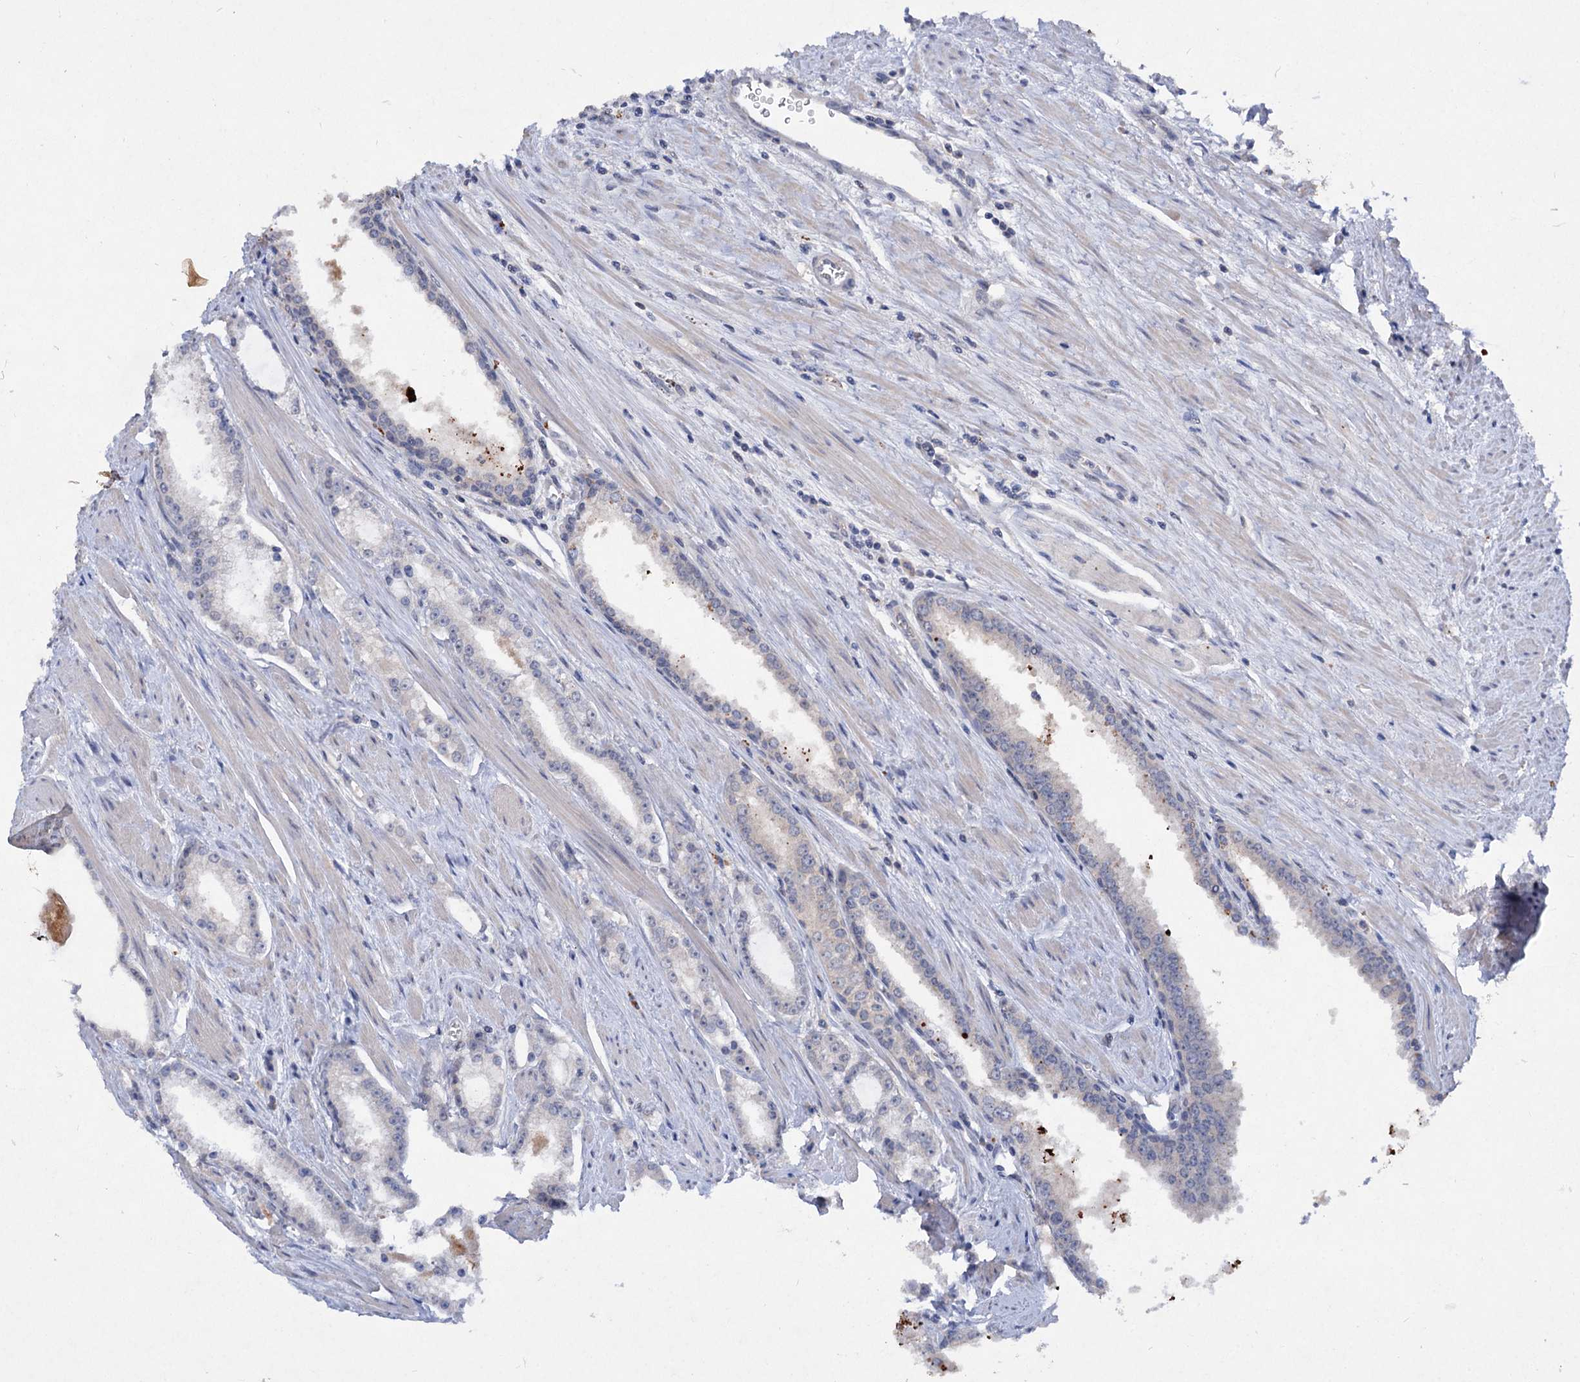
{"staining": {"intensity": "negative", "quantity": "none", "location": "none"}, "tissue": "prostate cancer", "cell_type": "Tumor cells", "image_type": "cancer", "snomed": [{"axis": "morphology", "description": "Adenocarcinoma, Low grade"}, {"axis": "topography", "description": "Prostate and seminal vesicle, NOS"}], "caption": "Image shows no significant protein positivity in tumor cells of prostate cancer (adenocarcinoma (low-grade)).", "gene": "ATP4A", "patient": {"sex": "male", "age": 60}}